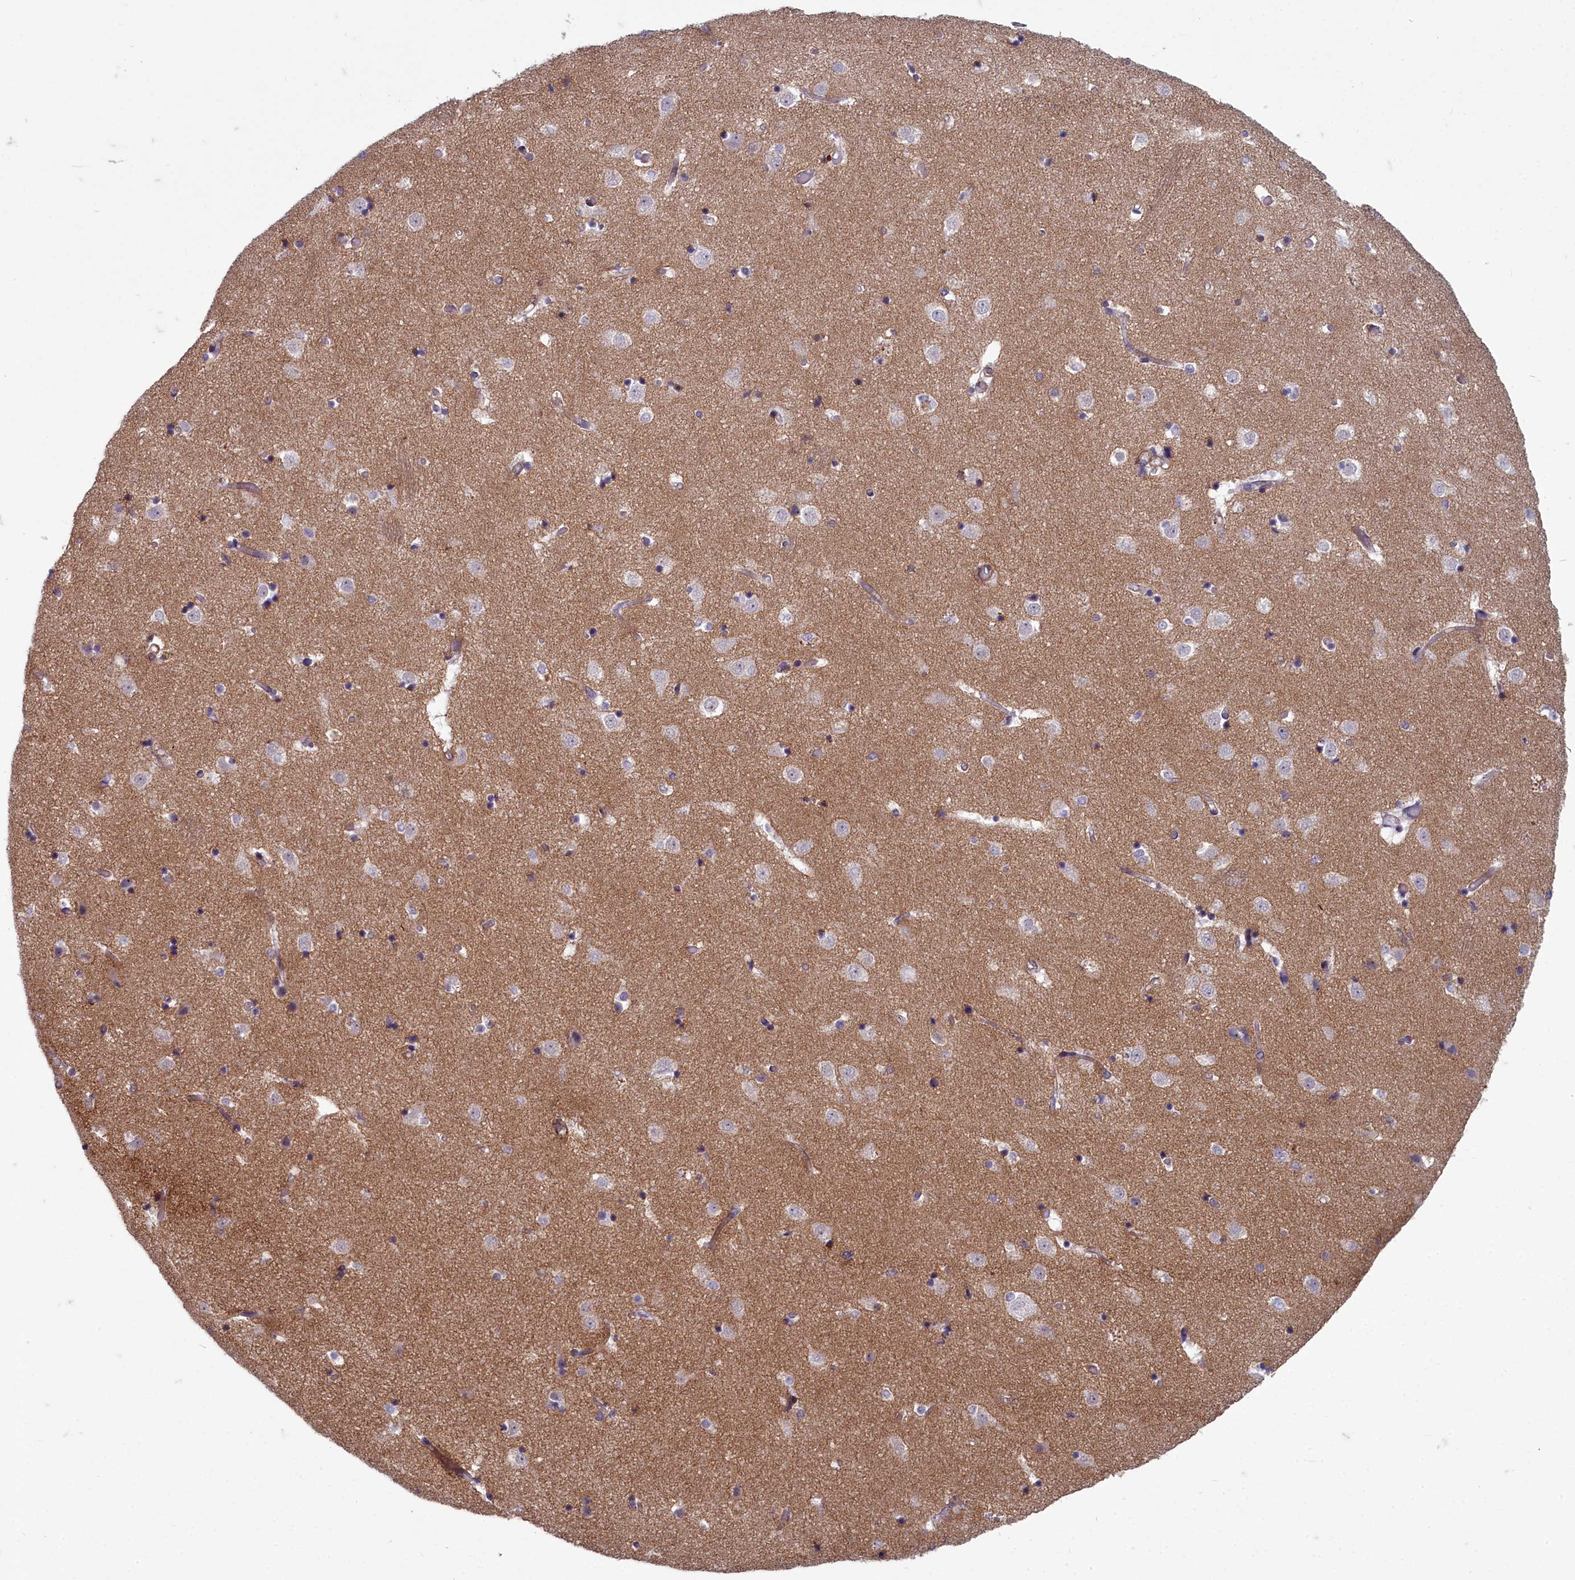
{"staining": {"intensity": "weak", "quantity": "<25%", "location": "cytoplasmic/membranous"}, "tissue": "caudate", "cell_type": "Glial cells", "image_type": "normal", "snomed": [{"axis": "morphology", "description": "Normal tissue, NOS"}, {"axis": "topography", "description": "Lateral ventricle wall"}], "caption": "Immunohistochemistry (IHC) histopathology image of normal caudate: caudate stained with DAB (3,3'-diaminobenzidine) shows no significant protein positivity in glial cells.", "gene": "ZNF626", "patient": {"sex": "female", "age": 52}}